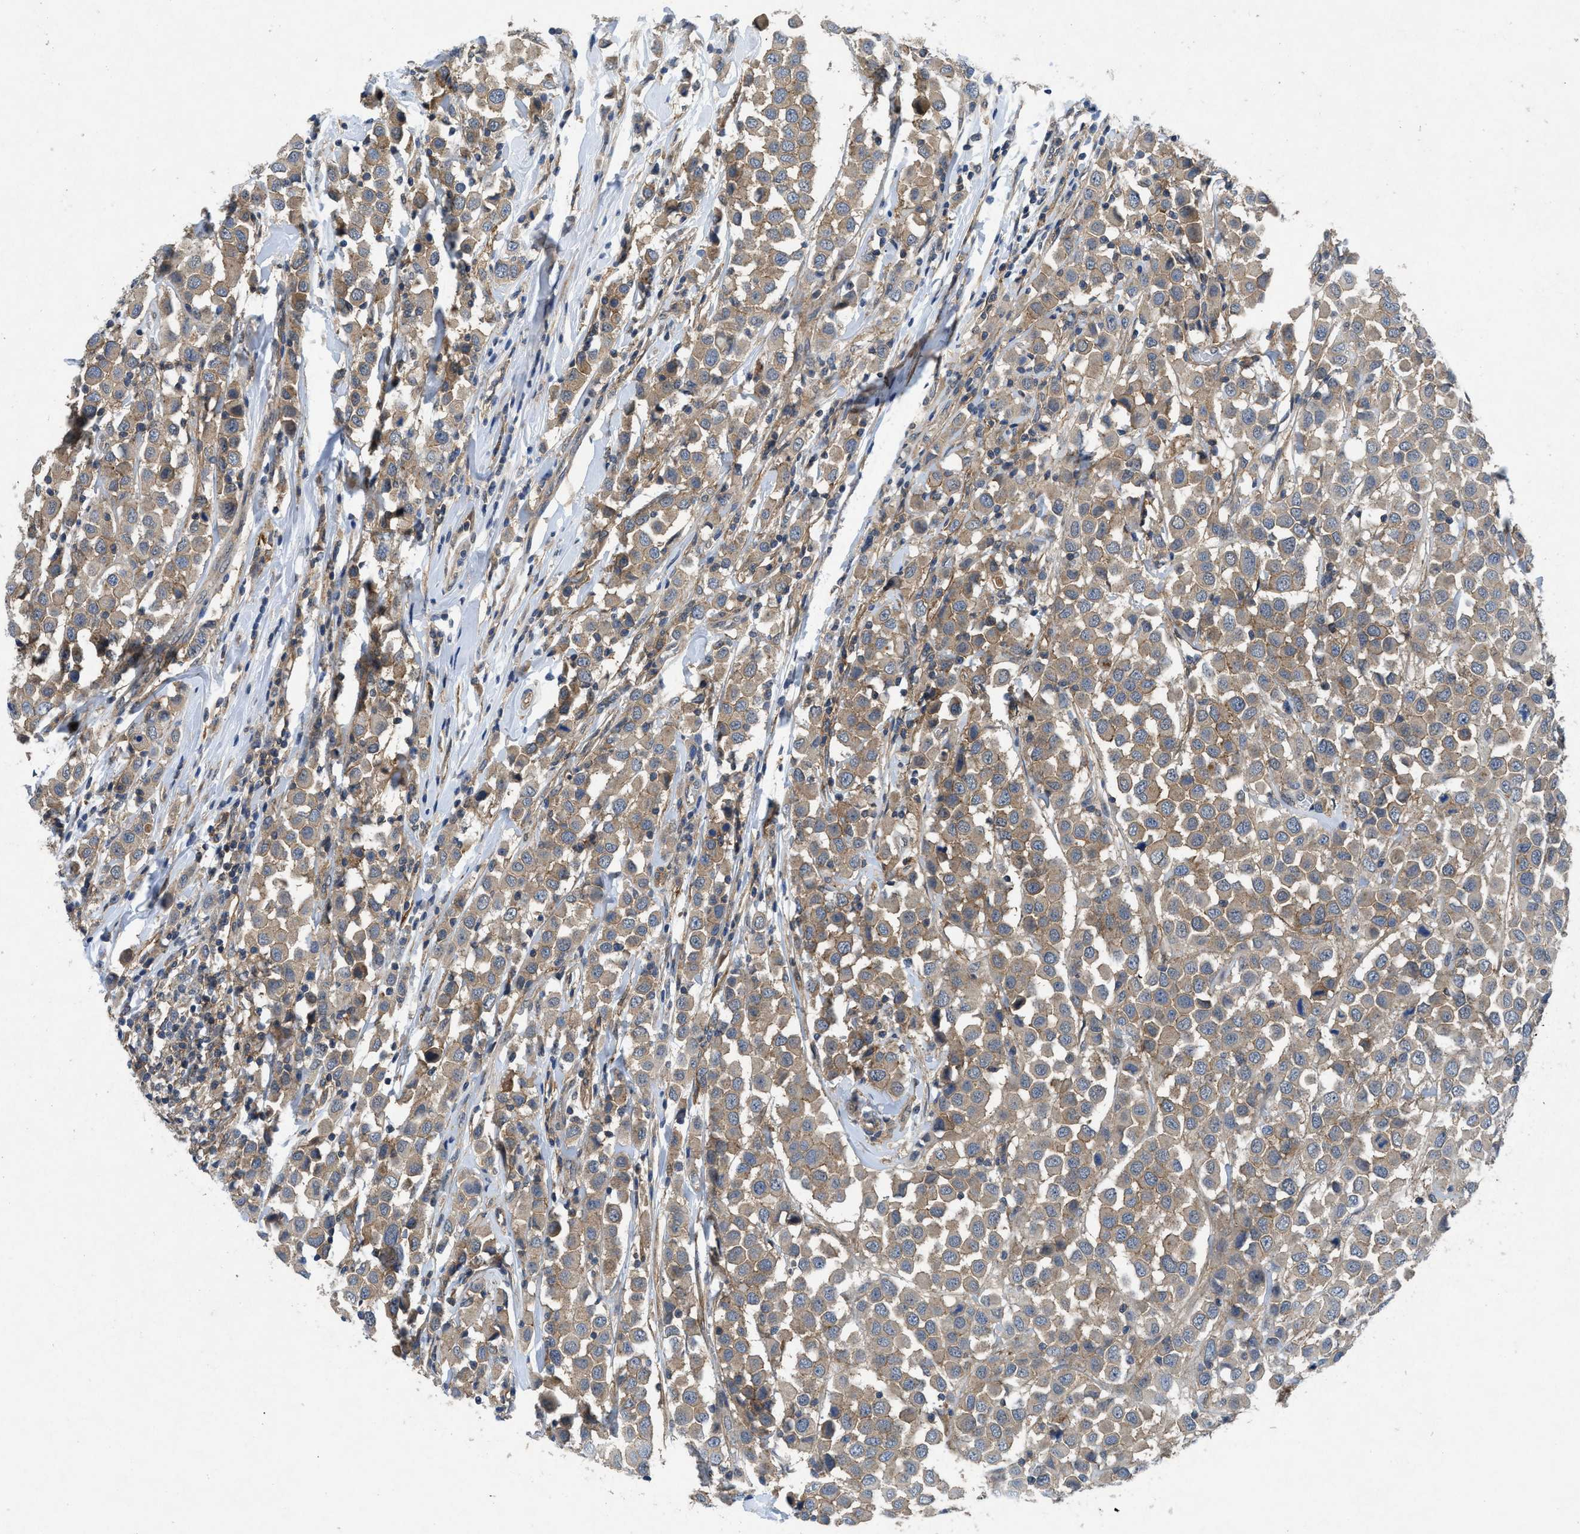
{"staining": {"intensity": "weak", "quantity": ">75%", "location": "cytoplasmic/membranous"}, "tissue": "breast cancer", "cell_type": "Tumor cells", "image_type": "cancer", "snomed": [{"axis": "morphology", "description": "Duct carcinoma"}, {"axis": "topography", "description": "Breast"}], "caption": "Human invasive ductal carcinoma (breast) stained with a protein marker exhibits weak staining in tumor cells.", "gene": "PANX1", "patient": {"sex": "female", "age": 61}}